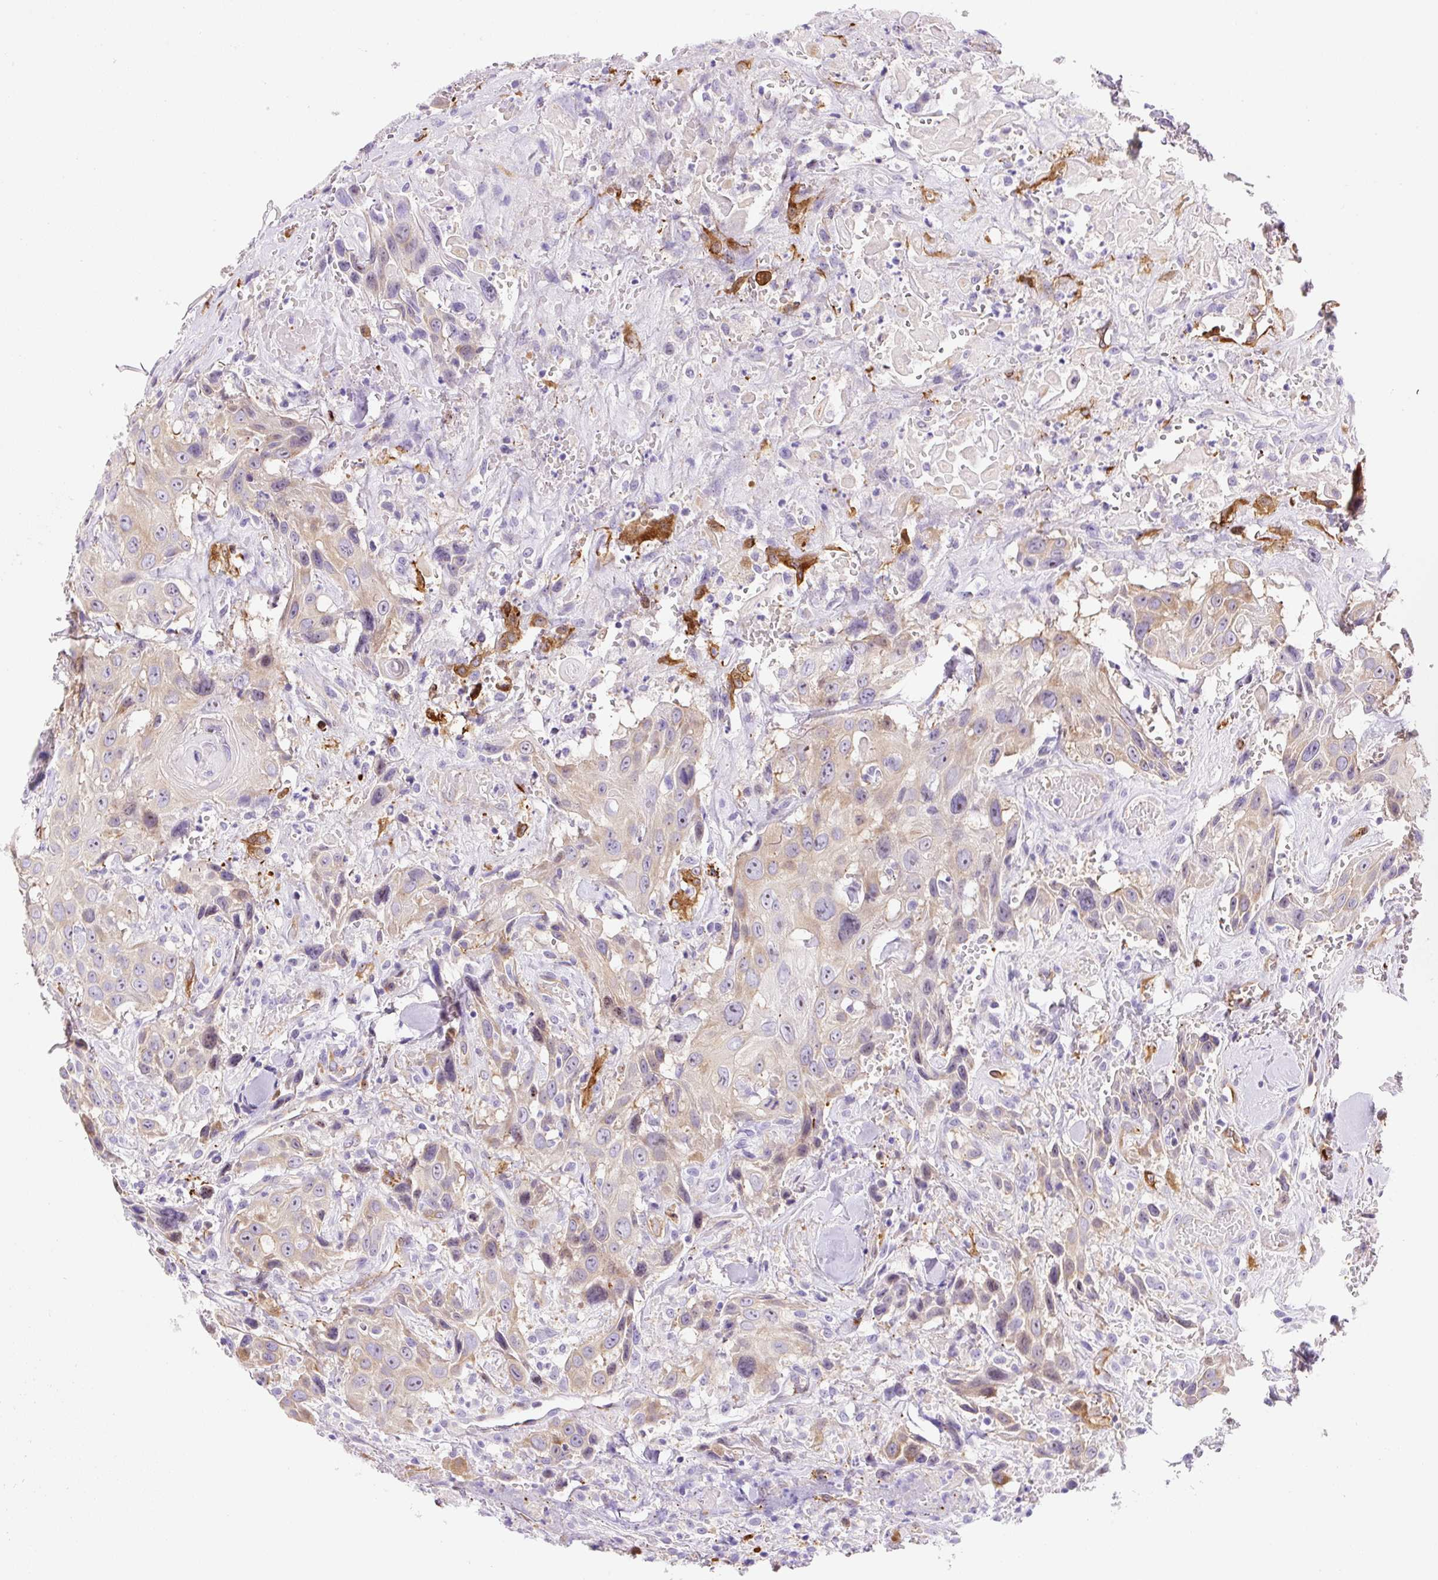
{"staining": {"intensity": "weak", "quantity": ">75%", "location": "cytoplasmic/membranous"}, "tissue": "head and neck cancer", "cell_type": "Tumor cells", "image_type": "cancer", "snomed": [{"axis": "morphology", "description": "Squamous cell carcinoma, NOS"}, {"axis": "topography", "description": "Head-Neck"}], "caption": "Squamous cell carcinoma (head and neck) stained for a protein displays weak cytoplasmic/membranous positivity in tumor cells. (DAB IHC with brightfield microscopy, high magnification).", "gene": "ASB4", "patient": {"sex": "male", "age": 81}}